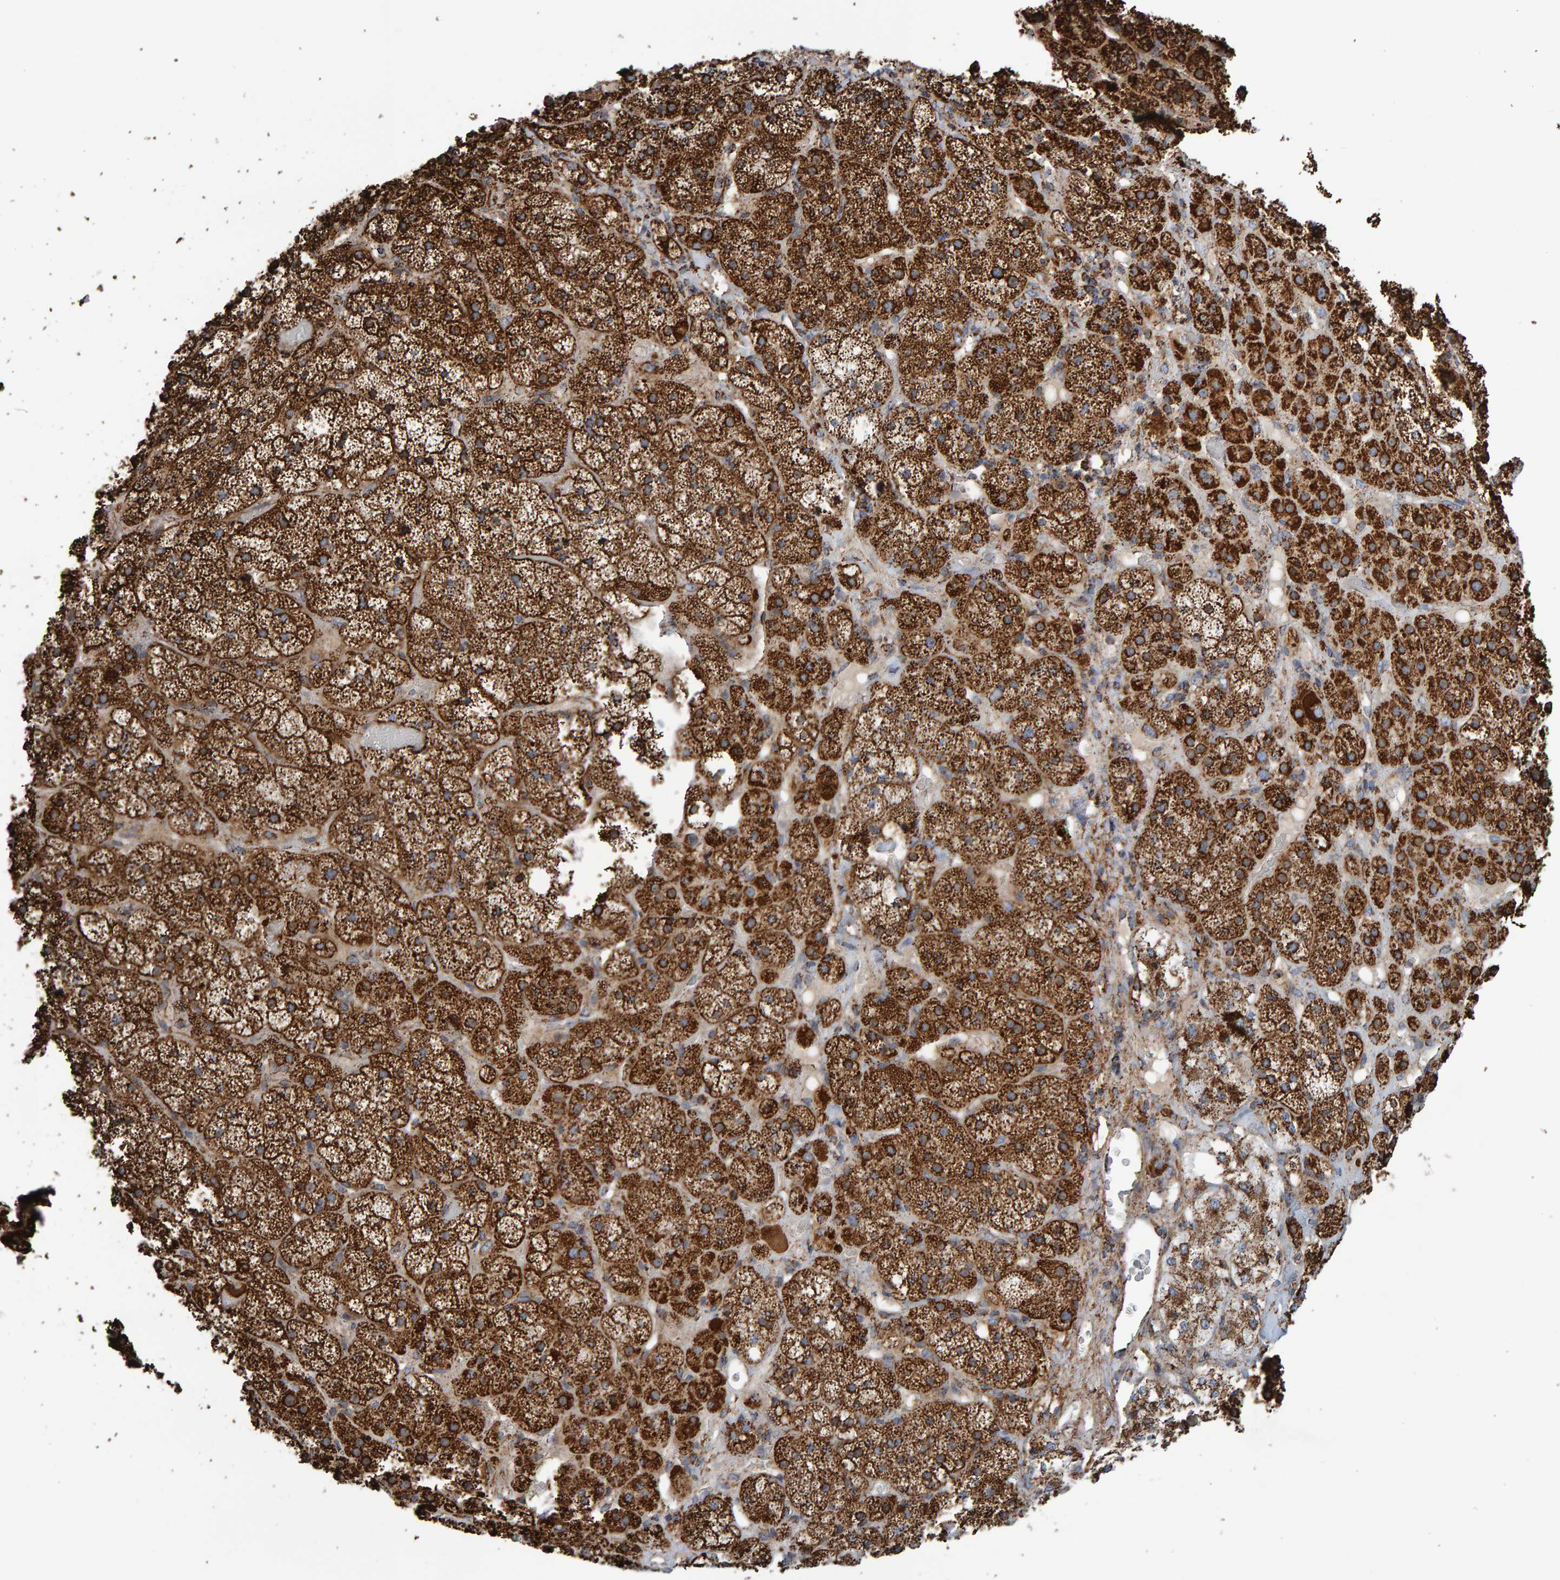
{"staining": {"intensity": "strong", "quantity": ">75%", "location": "cytoplasmic/membranous"}, "tissue": "adrenal gland", "cell_type": "Glandular cells", "image_type": "normal", "snomed": [{"axis": "morphology", "description": "Normal tissue, NOS"}, {"axis": "topography", "description": "Adrenal gland"}], "caption": "Immunohistochemical staining of unremarkable adrenal gland exhibits >75% levels of strong cytoplasmic/membranous protein expression in approximately >75% of glandular cells. Using DAB (3,3'-diaminobenzidine) (brown) and hematoxylin (blue) stains, captured at high magnification using brightfield microscopy.", "gene": "MRPL45", "patient": {"sex": "male", "age": 57}}